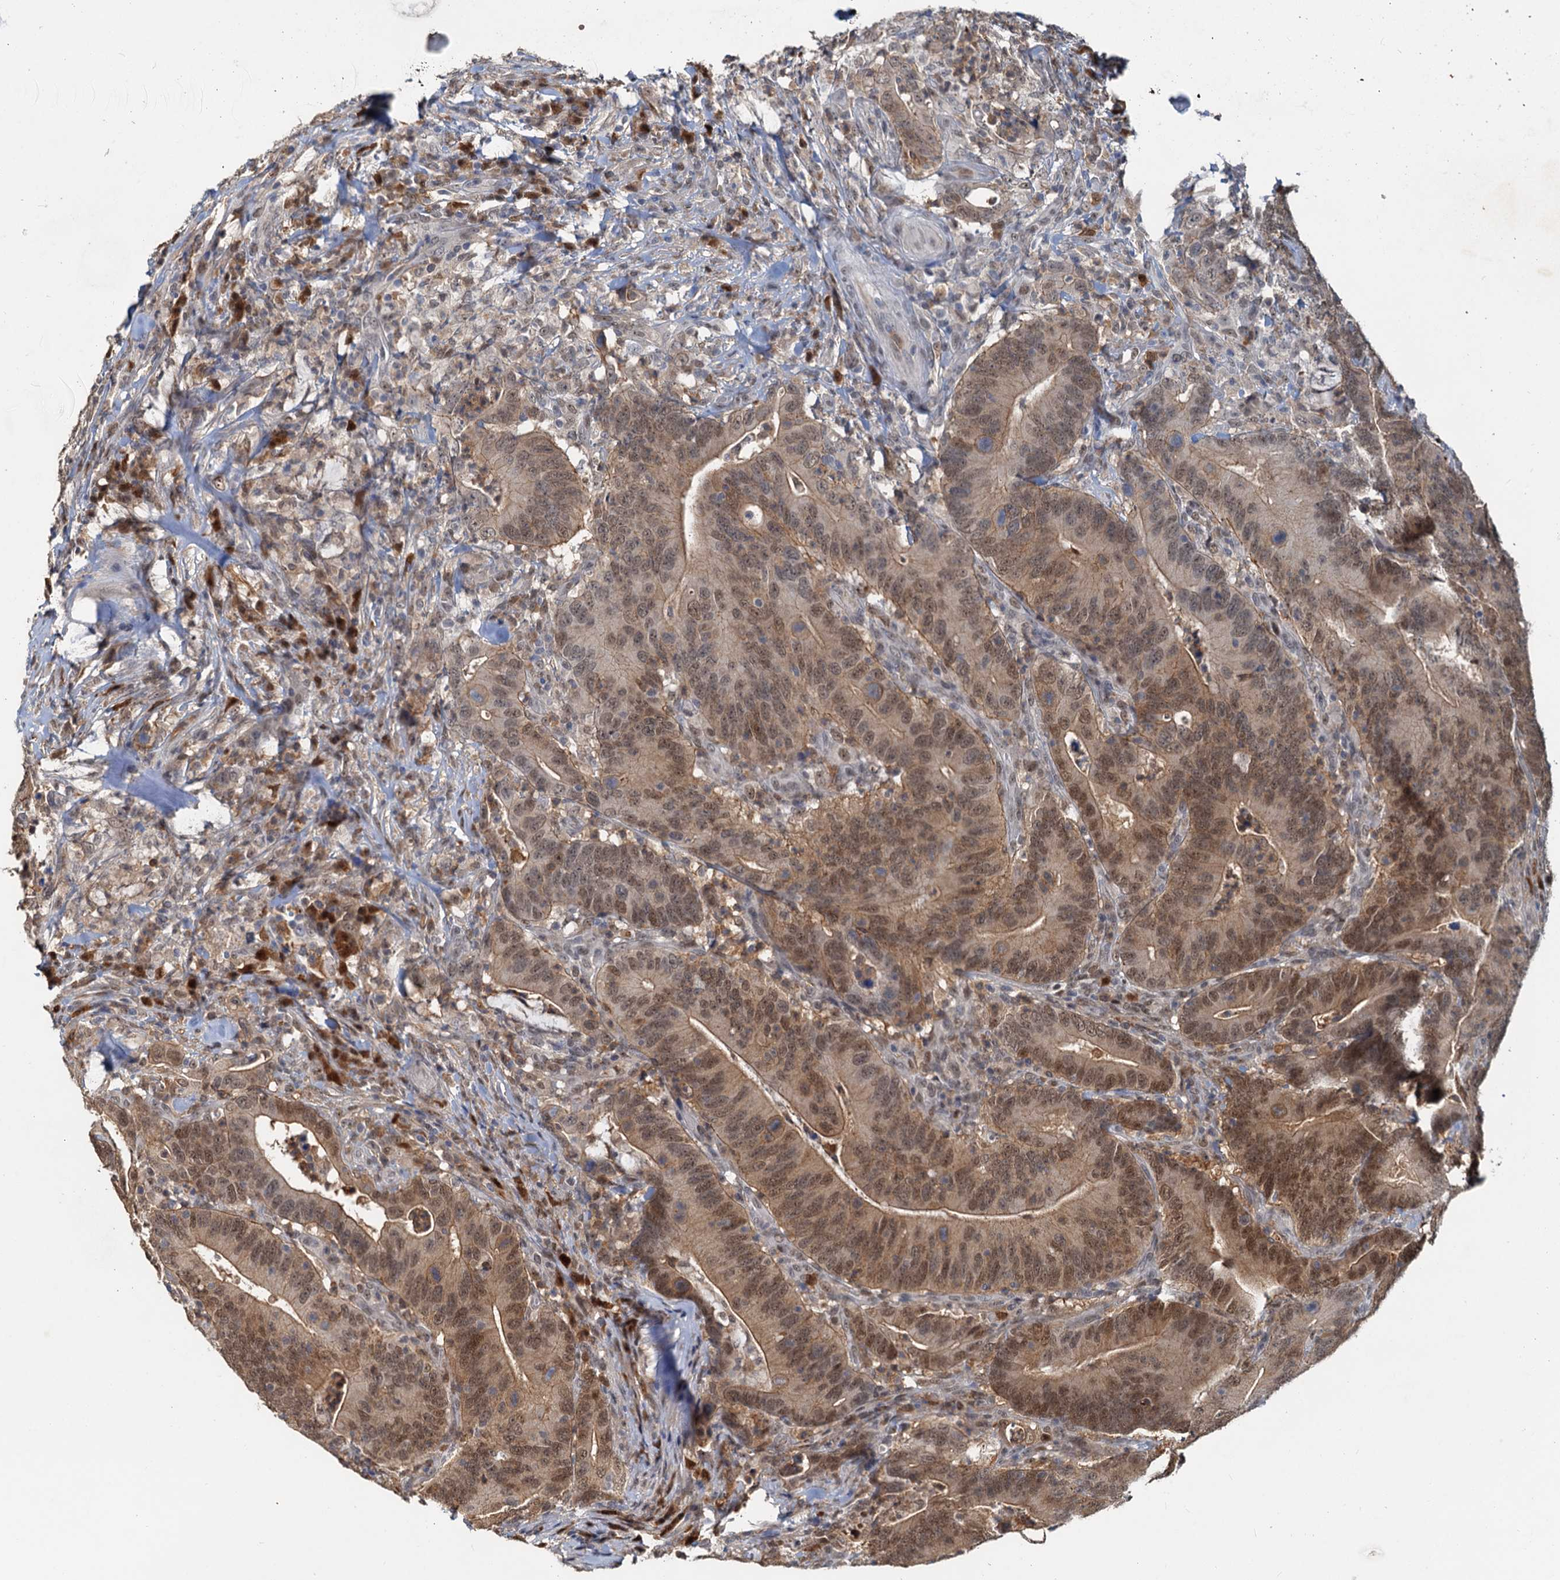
{"staining": {"intensity": "moderate", "quantity": ">75%", "location": "cytoplasmic/membranous,nuclear"}, "tissue": "colorectal cancer", "cell_type": "Tumor cells", "image_type": "cancer", "snomed": [{"axis": "morphology", "description": "Adenocarcinoma, NOS"}, {"axis": "topography", "description": "Colon"}], "caption": "Colorectal cancer (adenocarcinoma) stained with a protein marker displays moderate staining in tumor cells.", "gene": "SPINDOC", "patient": {"sex": "female", "age": 66}}